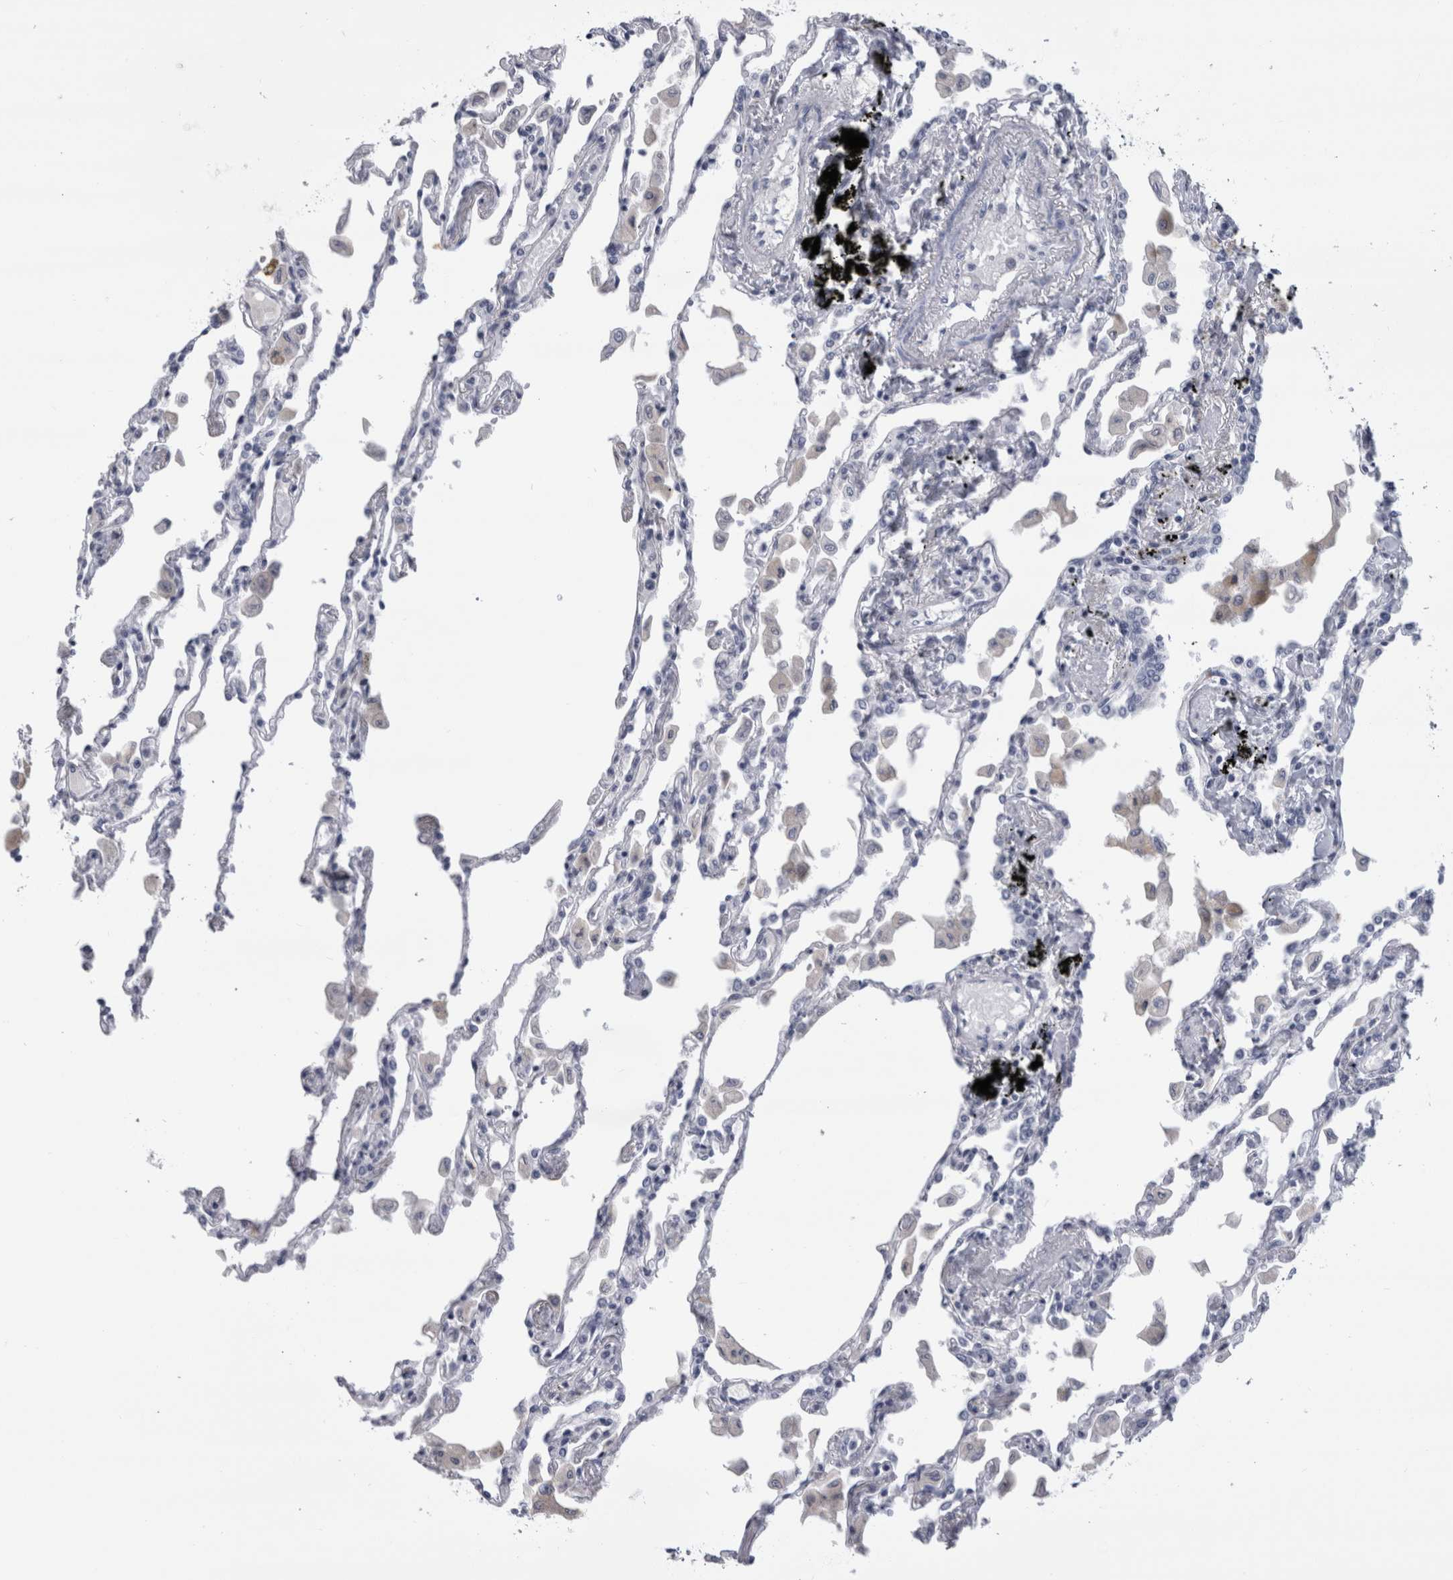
{"staining": {"intensity": "negative", "quantity": "none", "location": "none"}, "tissue": "lung", "cell_type": "Alveolar cells", "image_type": "normal", "snomed": [{"axis": "morphology", "description": "Normal tissue, NOS"}, {"axis": "topography", "description": "Bronchus"}, {"axis": "topography", "description": "Lung"}], "caption": "DAB (3,3'-diaminobenzidine) immunohistochemical staining of normal human lung reveals no significant positivity in alveolar cells.", "gene": "PAX5", "patient": {"sex": "female", "age": 49}}